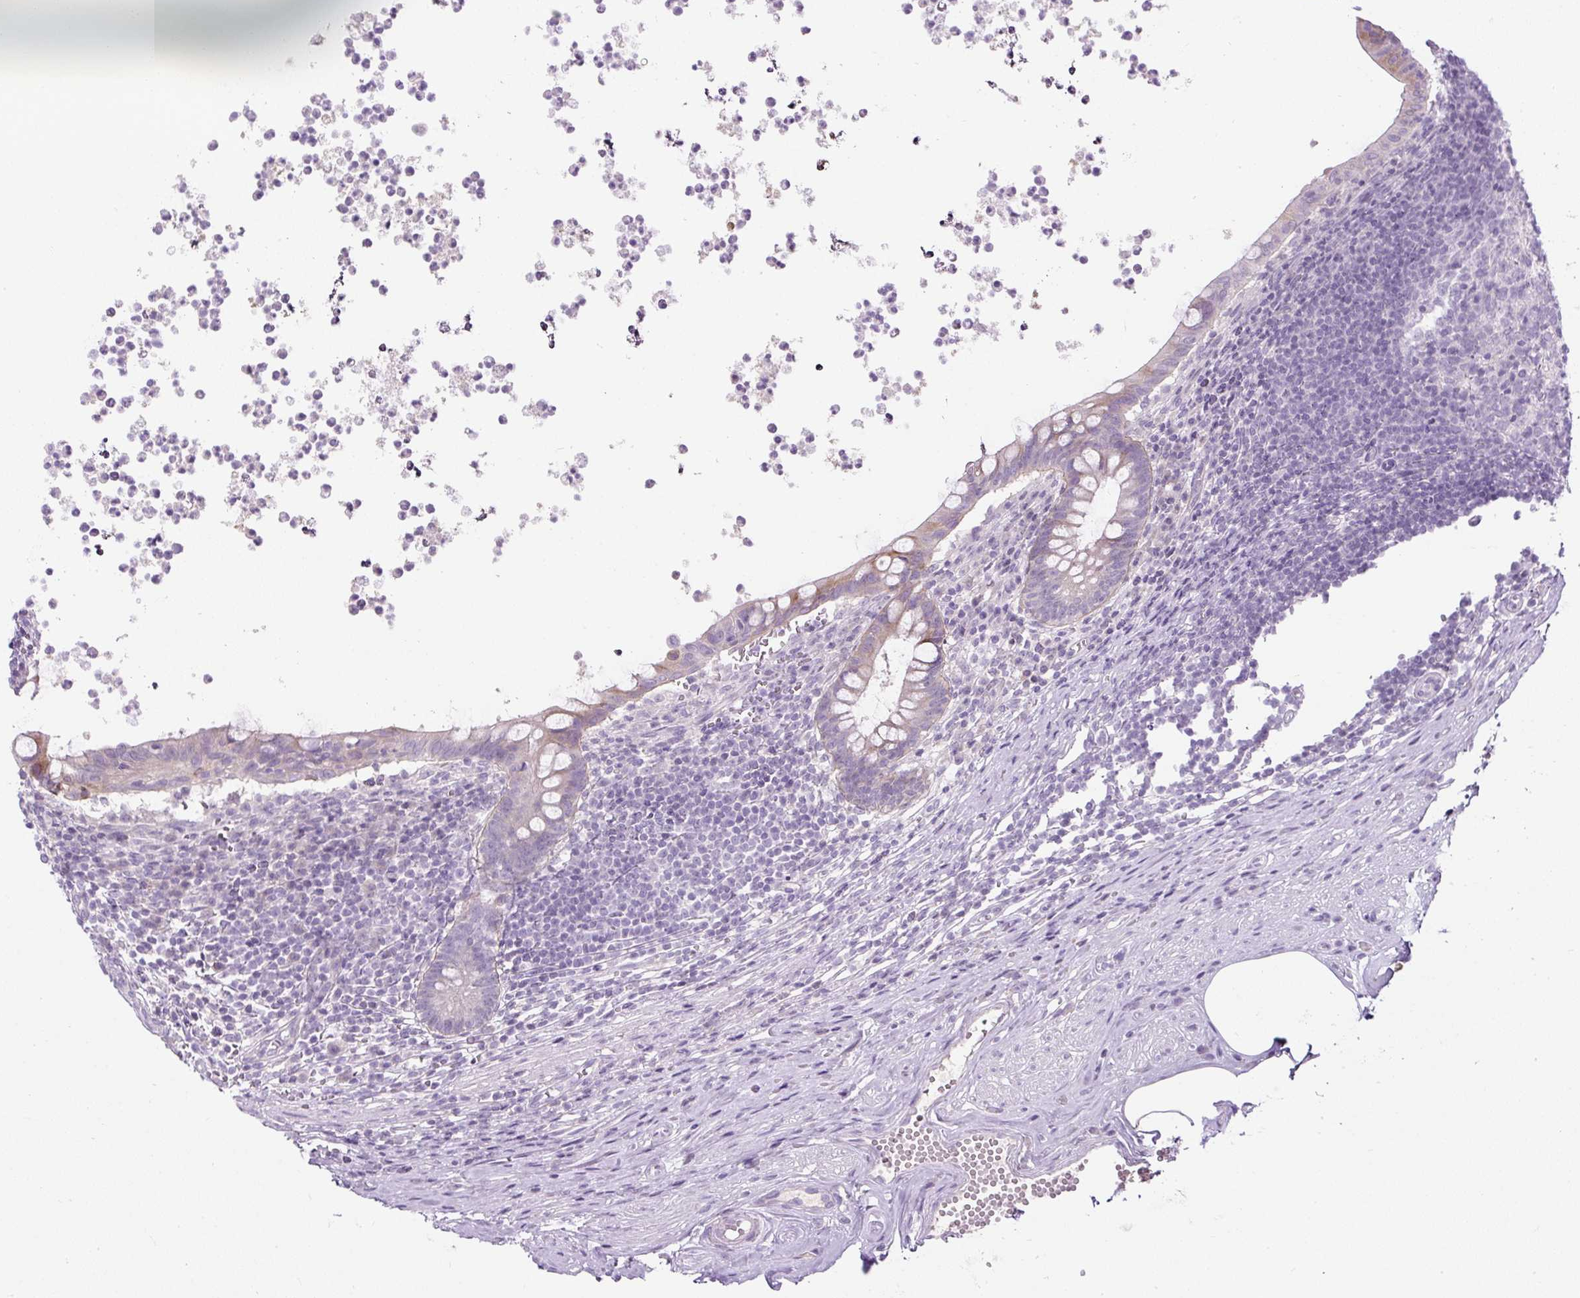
{"staining": {"intensity": "moderate", "quantity": "25%-75%", "location": "cytoplasmic/membranous"}, "tissue": "appendix", "cell_type": "Glandular cells", "image_type": "normal", "snomed": [{"axis": "morphology", "description": "Normal tissue, NOS"}, {"axis": "topography", "description": "Appendix"}], "caption": "Appendix stained with immunohistochemistry (IHC) shows moderate cytoplasmic/membranous expression in about 25%-75% of glandular cells.", "gene": "COL9A2", "patient": {"sex": "female", "age": 56}}